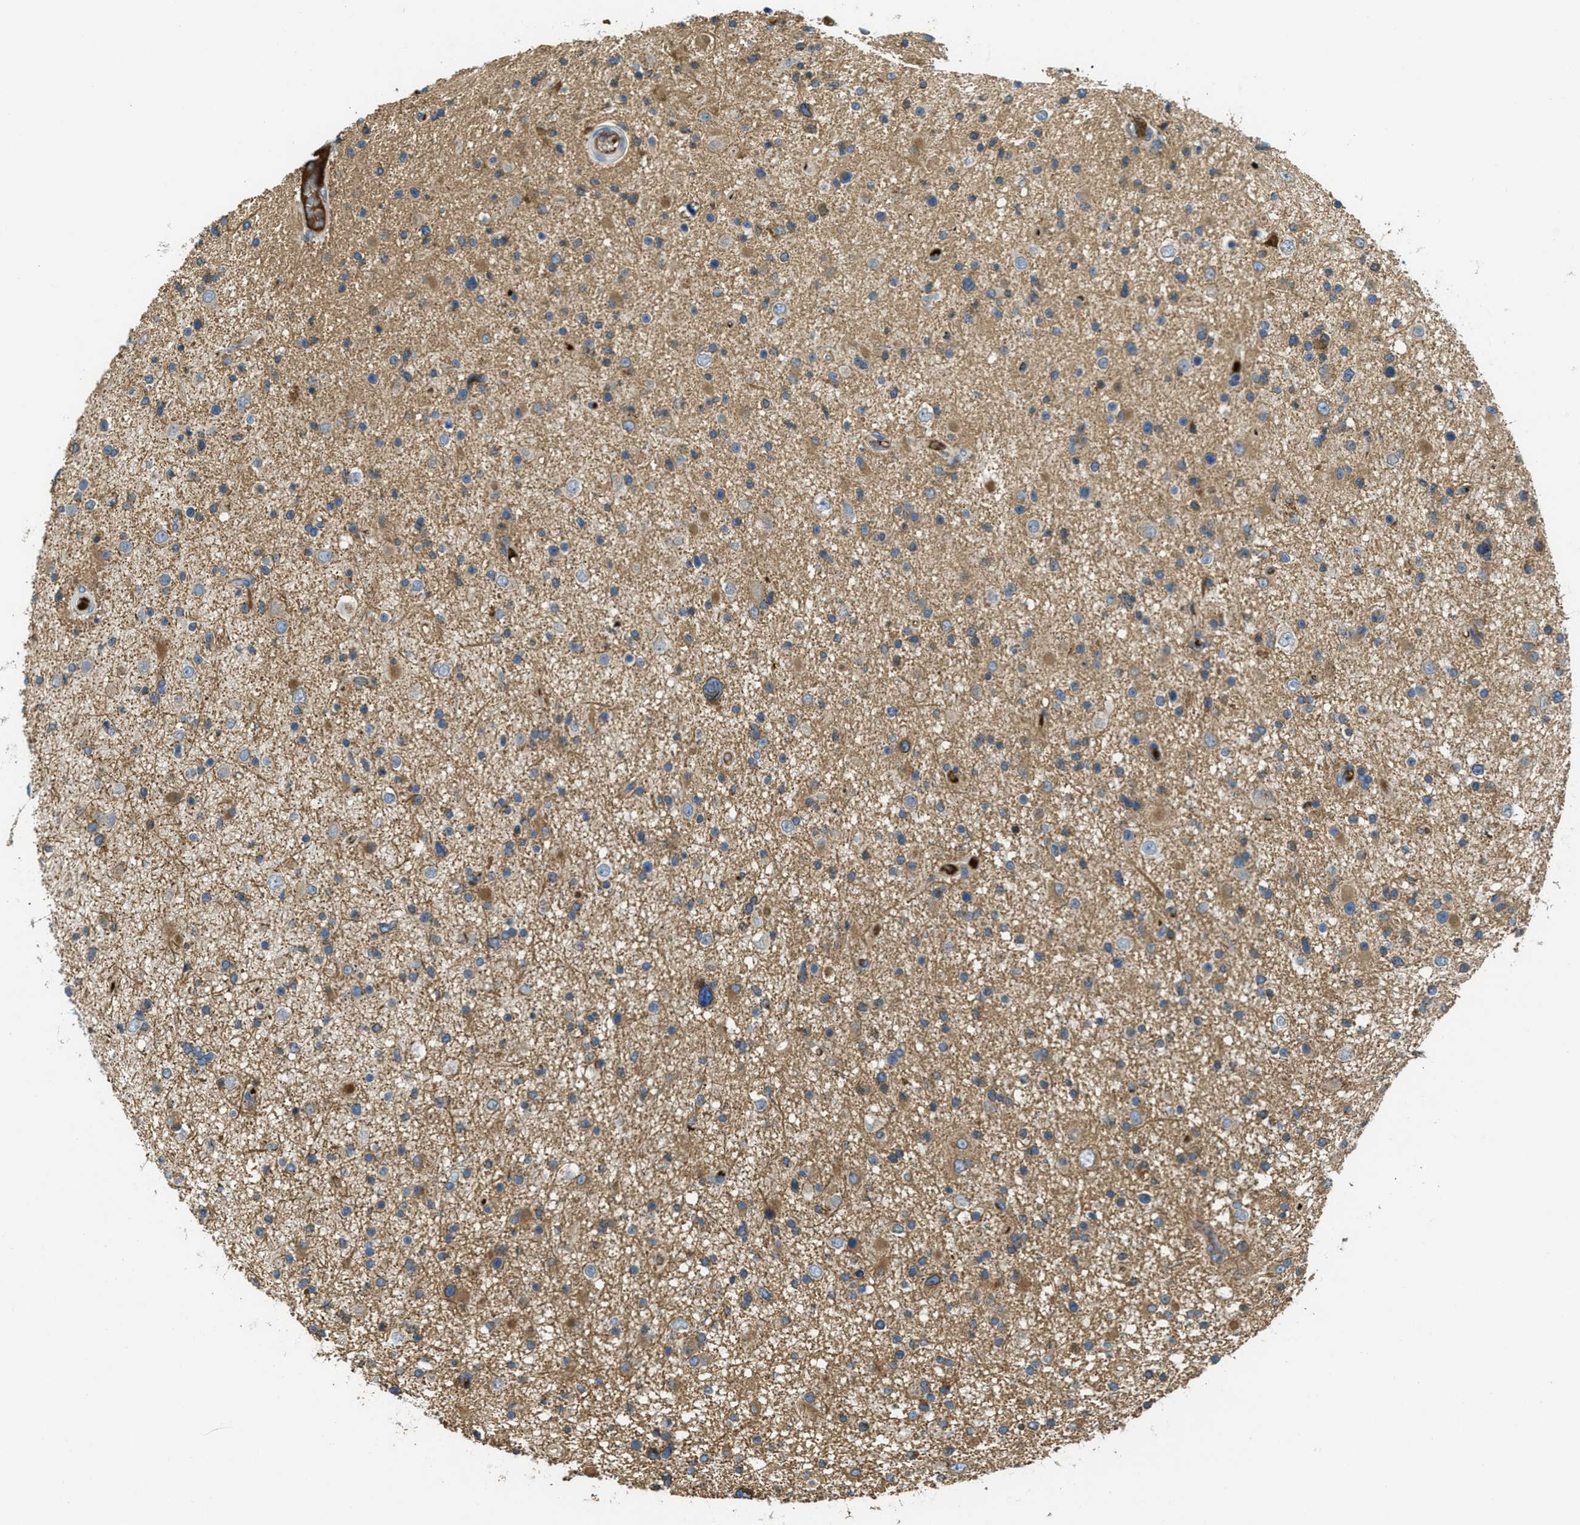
{"staining": {"intensity": "moderate", "quantity": ">75%", "location": "cytoplasmic/membranous"}, "tissue": "glioma", "cell_type": "Tumor cells", "image_type": "cancer", "snomed": [{"axis": "morphology", "description": "Glioma, malignant, High grade"}, {"axis": "topography", "description": "Brain"}], "caption": "Protein expression analysis of high-grade glioma (malignant) displays moderate cytoplasmic/membranous staining in approximately >75% of tumor cells.", "gene": "MPDU1", "patient": {"sex": "male", "age": 33}}